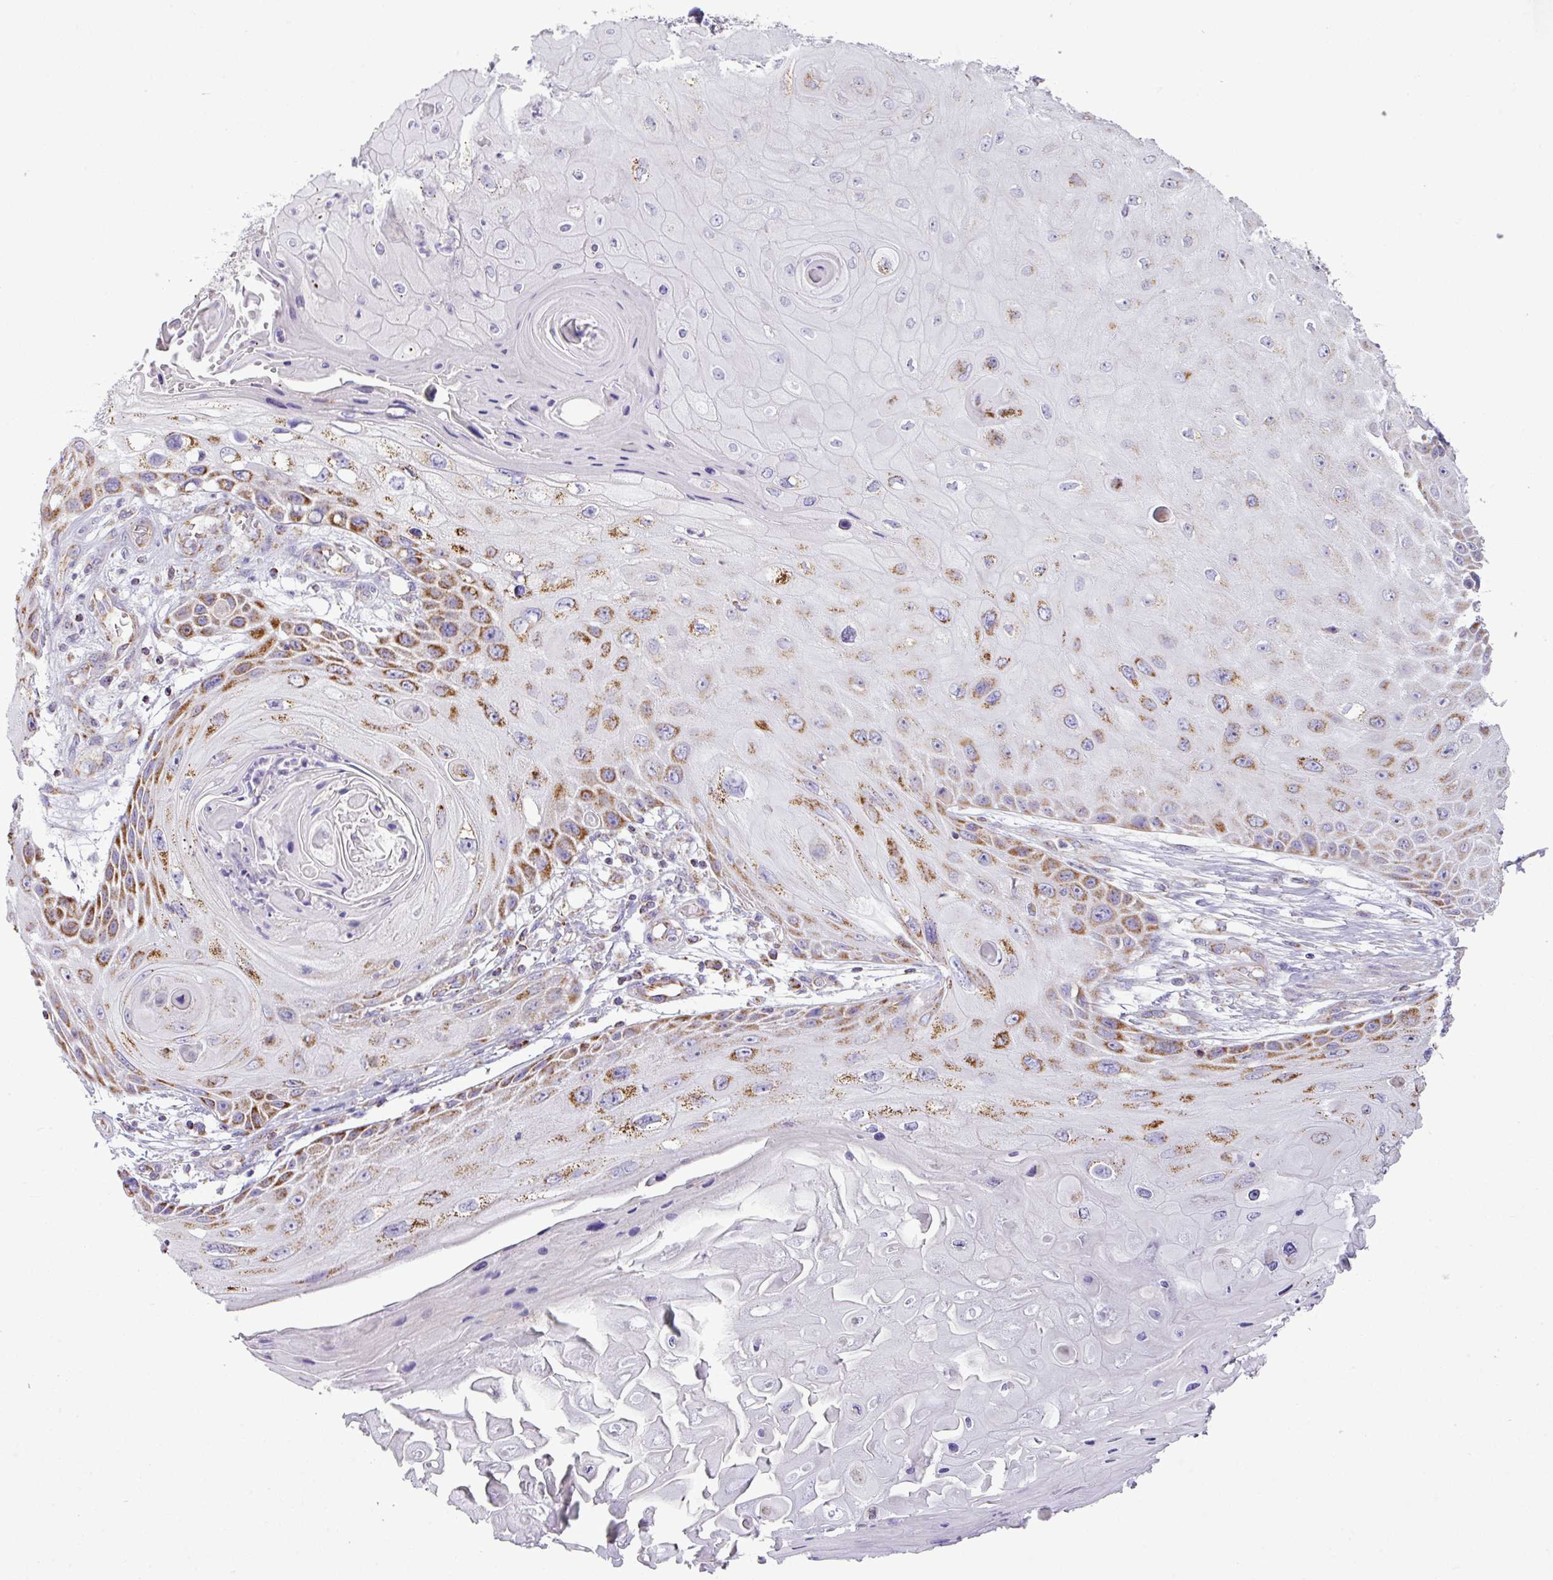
{"staining": {"intensity": "strong", "quantity": "25%-75%", "location": "cytoplasmic/membranous"}, "tissue": "skin cancer", "cell_type": "Tumor cells", "image_type": "cancer", "snomed": [{"axis": "morphology", "description": "Squamous cell carcinoma, NOS"}, {"axis": "topography", "description": "Skin"}, {"axis": "topography", "description": "Vulva"}], "caption": "Skin cancer tissue reveals strong cytoplasmic/membranous staining in about 25%-75% of tumor cells, visualized by immunohistochemistry.", "gene": "ZNF81", "patient": {"sex": "female", "age": 44}}